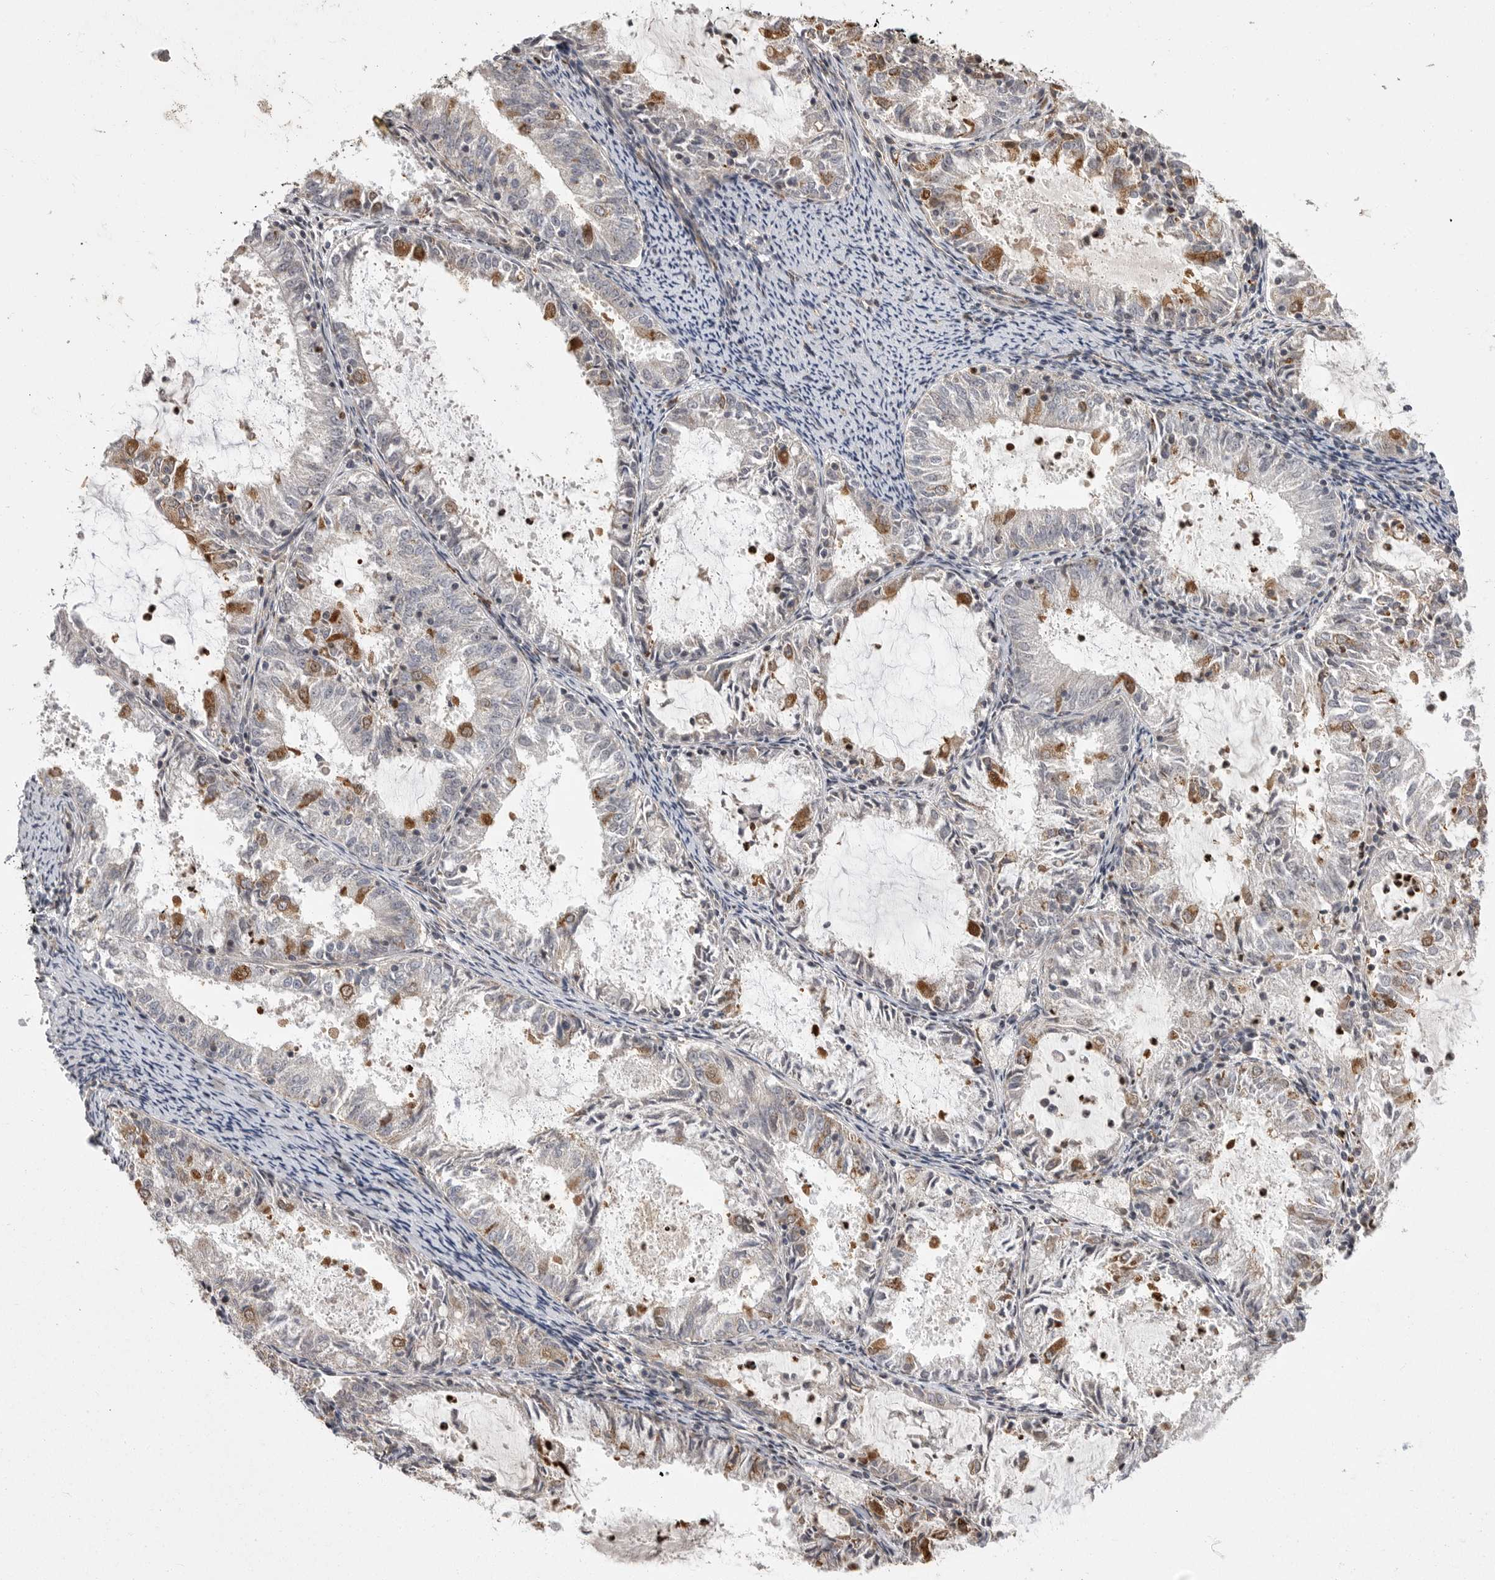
{"staining": {"intensity": "strong", "quantity": "<25%", "location": "cytoplasmic/membranous"}, "tissue": "endometrial cancer", "cell_type": "Tumor cells", "image_type": "cancer", "snomed": [{"axis": "morphology", "description": "Adenocarcinoma, NOS"}, {"axis": "topography", "description": "Endometrium"}], "caption": "Immunohistochemistry image of endometrial cancer stained for a protein (brown), which reveals medium levels of strong cytoplasmic/membranous expression in approximately <25% of tumor cells.", "gene": "OXR1", "patient": {"sex": "female", "age": 57}}